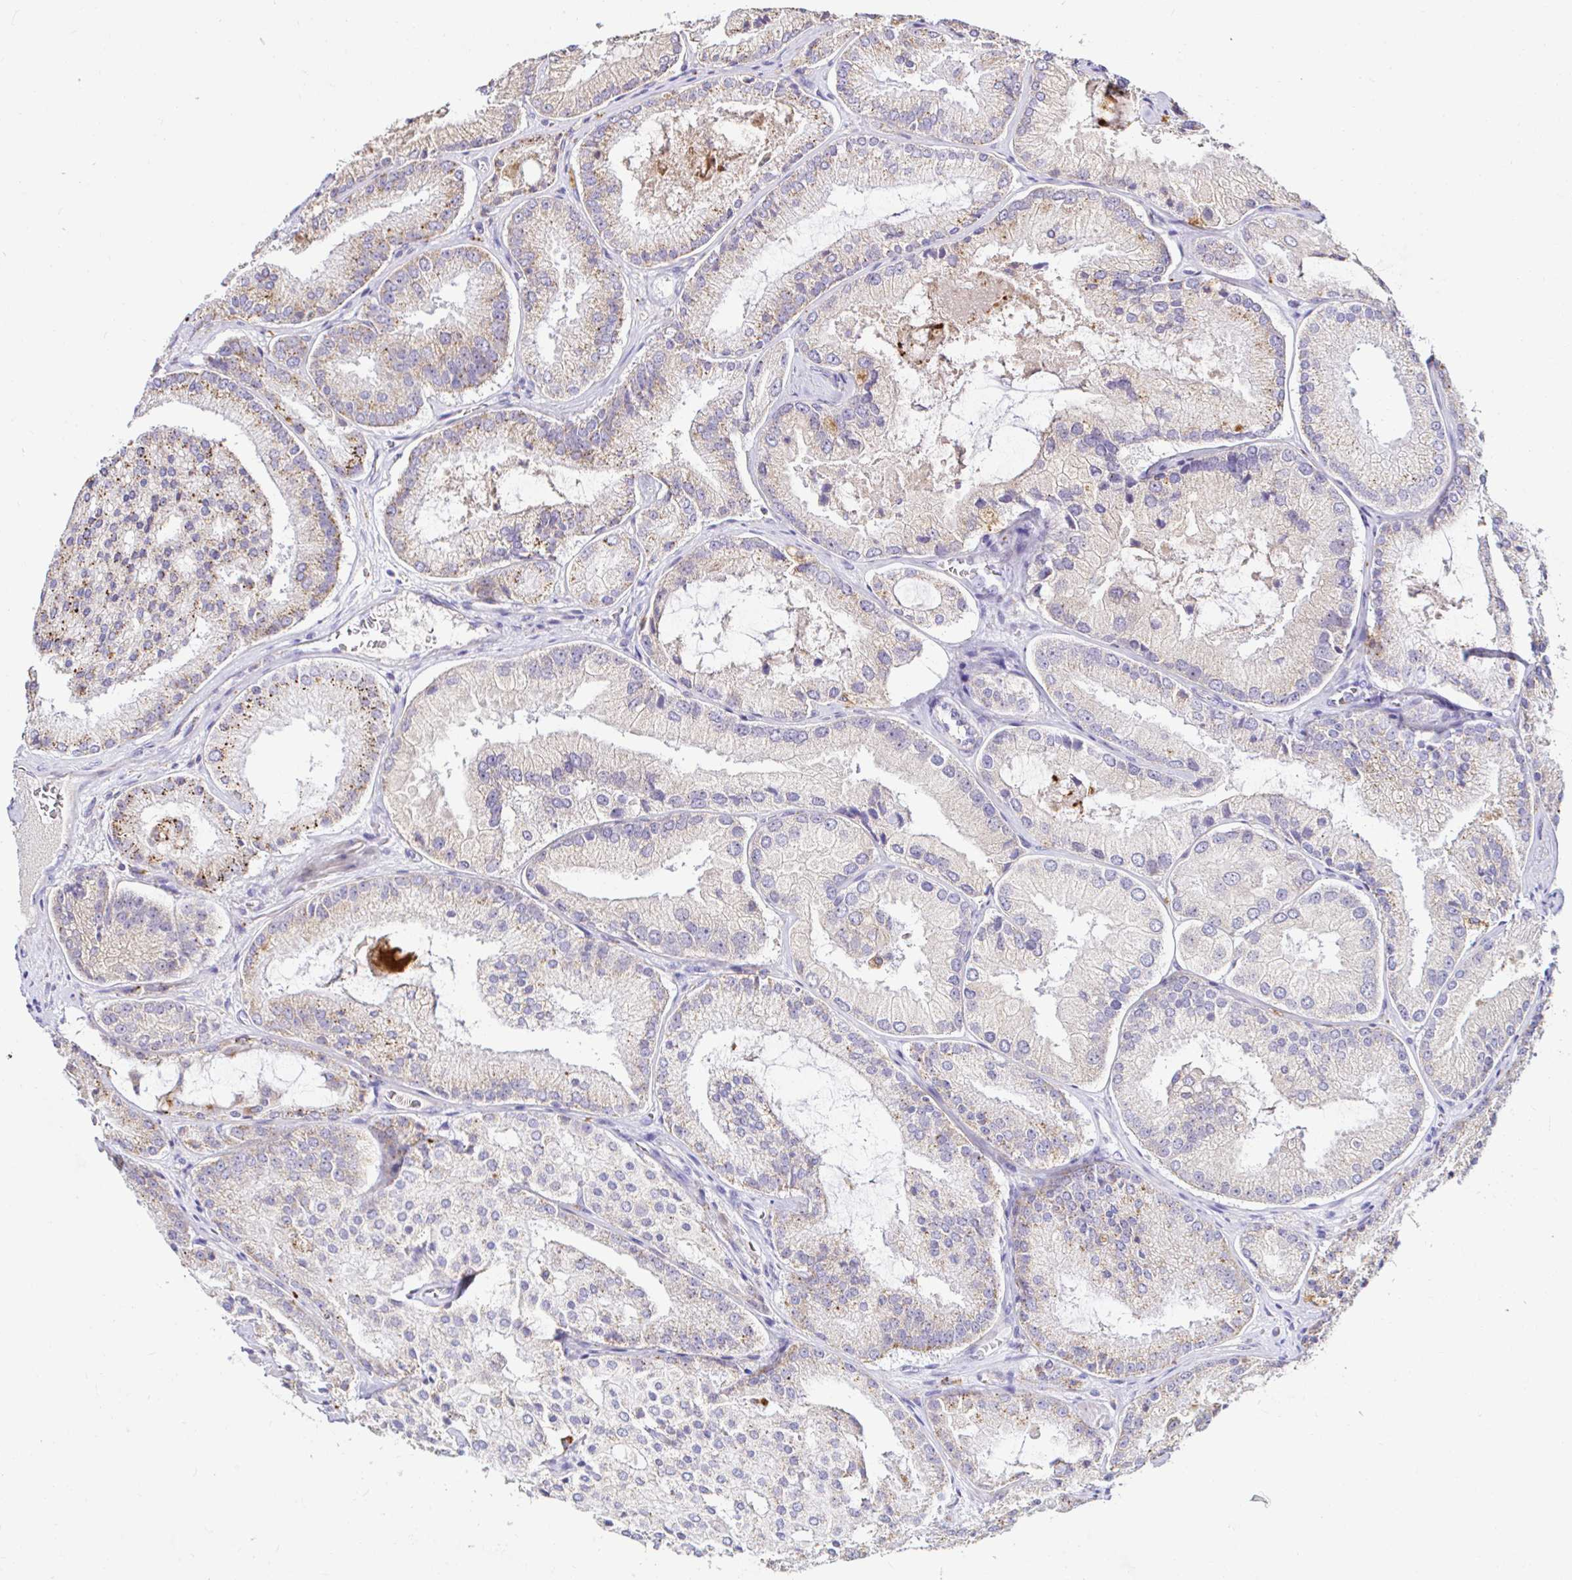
{"staining": {"intensity": "moderate", "quantity": "<25%", "location": "cytoplasmic/membranous"}, "tissue": "prostate cancer", "cell_type": "Tumor cells", "image_type": "cancer", "snomed": [{"axis": "morphology", "description": "Adenocarcinoma, High grade"}, {"axis": "topography", "description": "Prostate"}], "caption": "Protein analysis of prostate cancer (adenocarcinoma (high-grade)) tissue exhibits moderate cytoplasmic/membranous positivity in about <25% of tumor cells. The staining was performed using DAB (3,3'-diaminobenzidine) to visualize the protein expression in brown, while the nuclei were stained in blue with hematoxylin (Magnification: 20x).", "gene": "GALNS", "patient": {"sex": "male", "age": 73}}